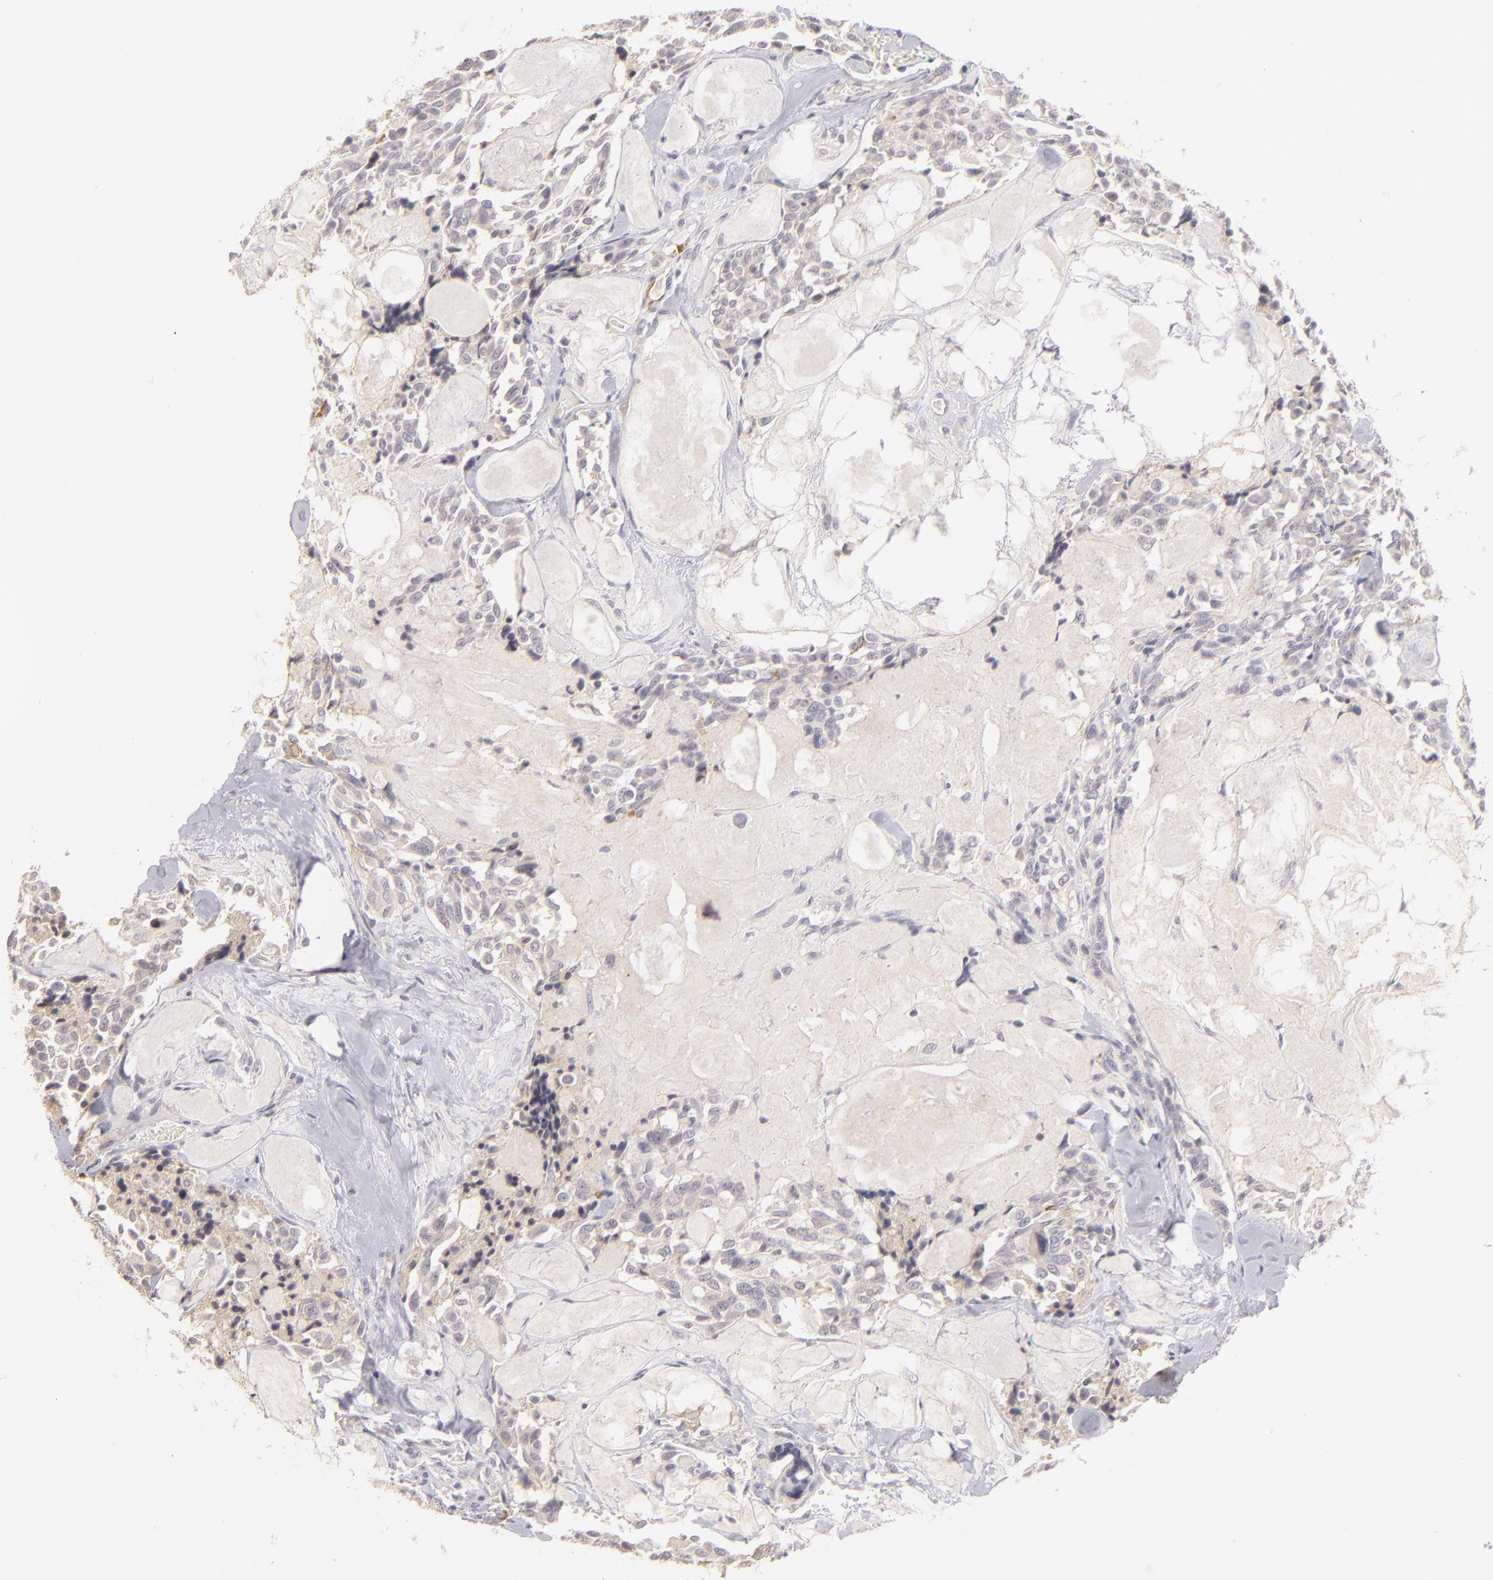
{"staining": {"intensity": "negative", "quantity": "none", "location": "none"}, "tissue": "thyroid cancer", "cell_type": "Tumor cells", "image_type": "cancer", "snomed": [{"axis": "morphology", "description": "Carcinoma, NOS"}, {"axis": "morphology", "description": "Carcinoid, malignant, NOS"}, {"axis": "topography", "description": "Thyroid gland"}], "caption": "Thyroid carcinoid (malignant) stained for a protein using immunohistochemistry displays no expression tumor cells.", "gene": "THBD", "patient": {"sex": "male", "age": 33}}